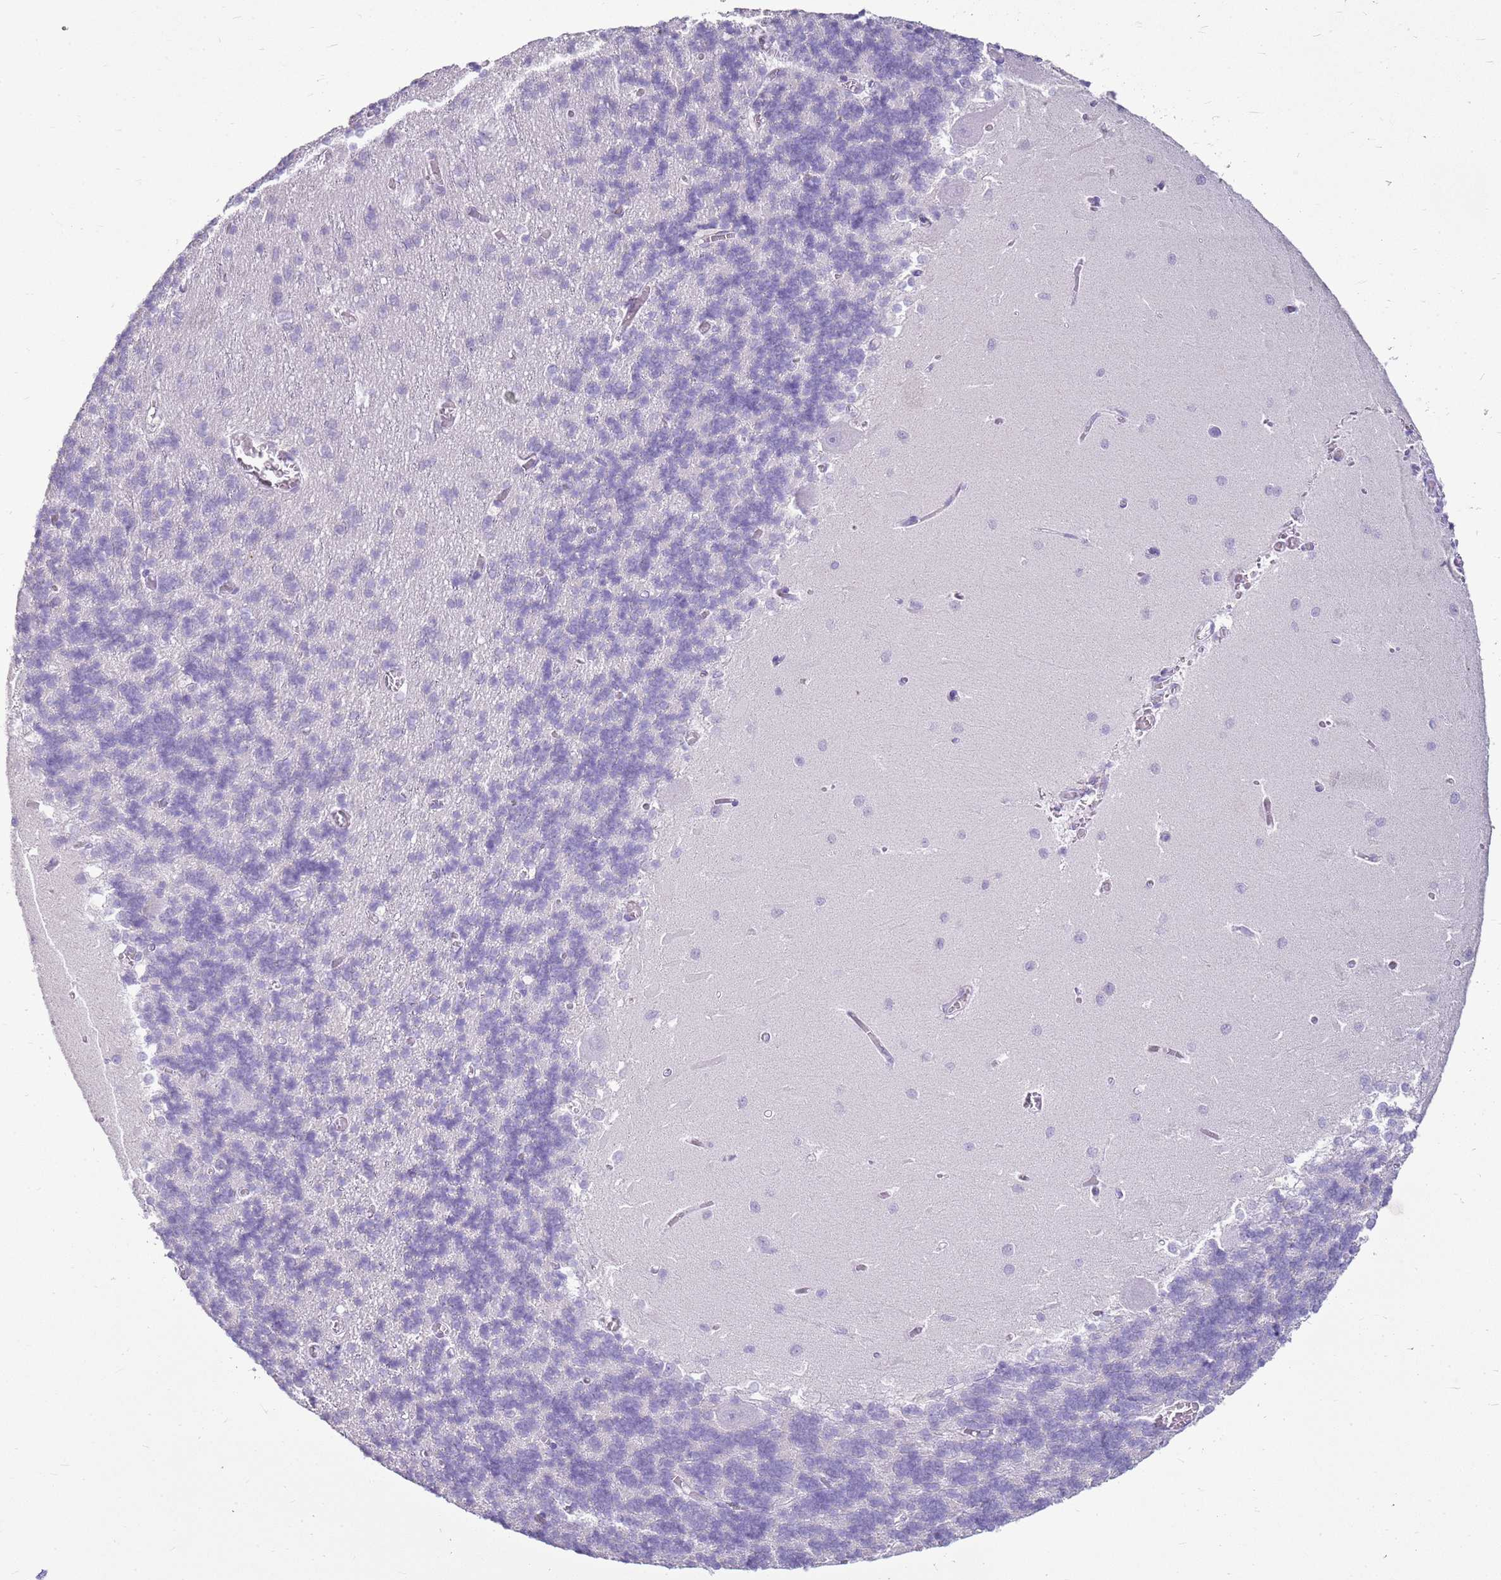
{"staining": {"intensity": "negative", "quantity": "none", "location": "none"}, "tissue": "cerebellum", "cell_type": "Cells in granular layer", "image_type": "normal", "snomed": [{"axis": "morphology", "description": "Normal tissue, NOS"}, {"axis": "topography", "description": "Cerebellum"}], "caption": "Immunohistochemistry (IHC) of normal cerebellum reveals no expression in cells in granular layer.", "gene": "SULT1E1", "patient": {"sex": "male", "age": 37}}